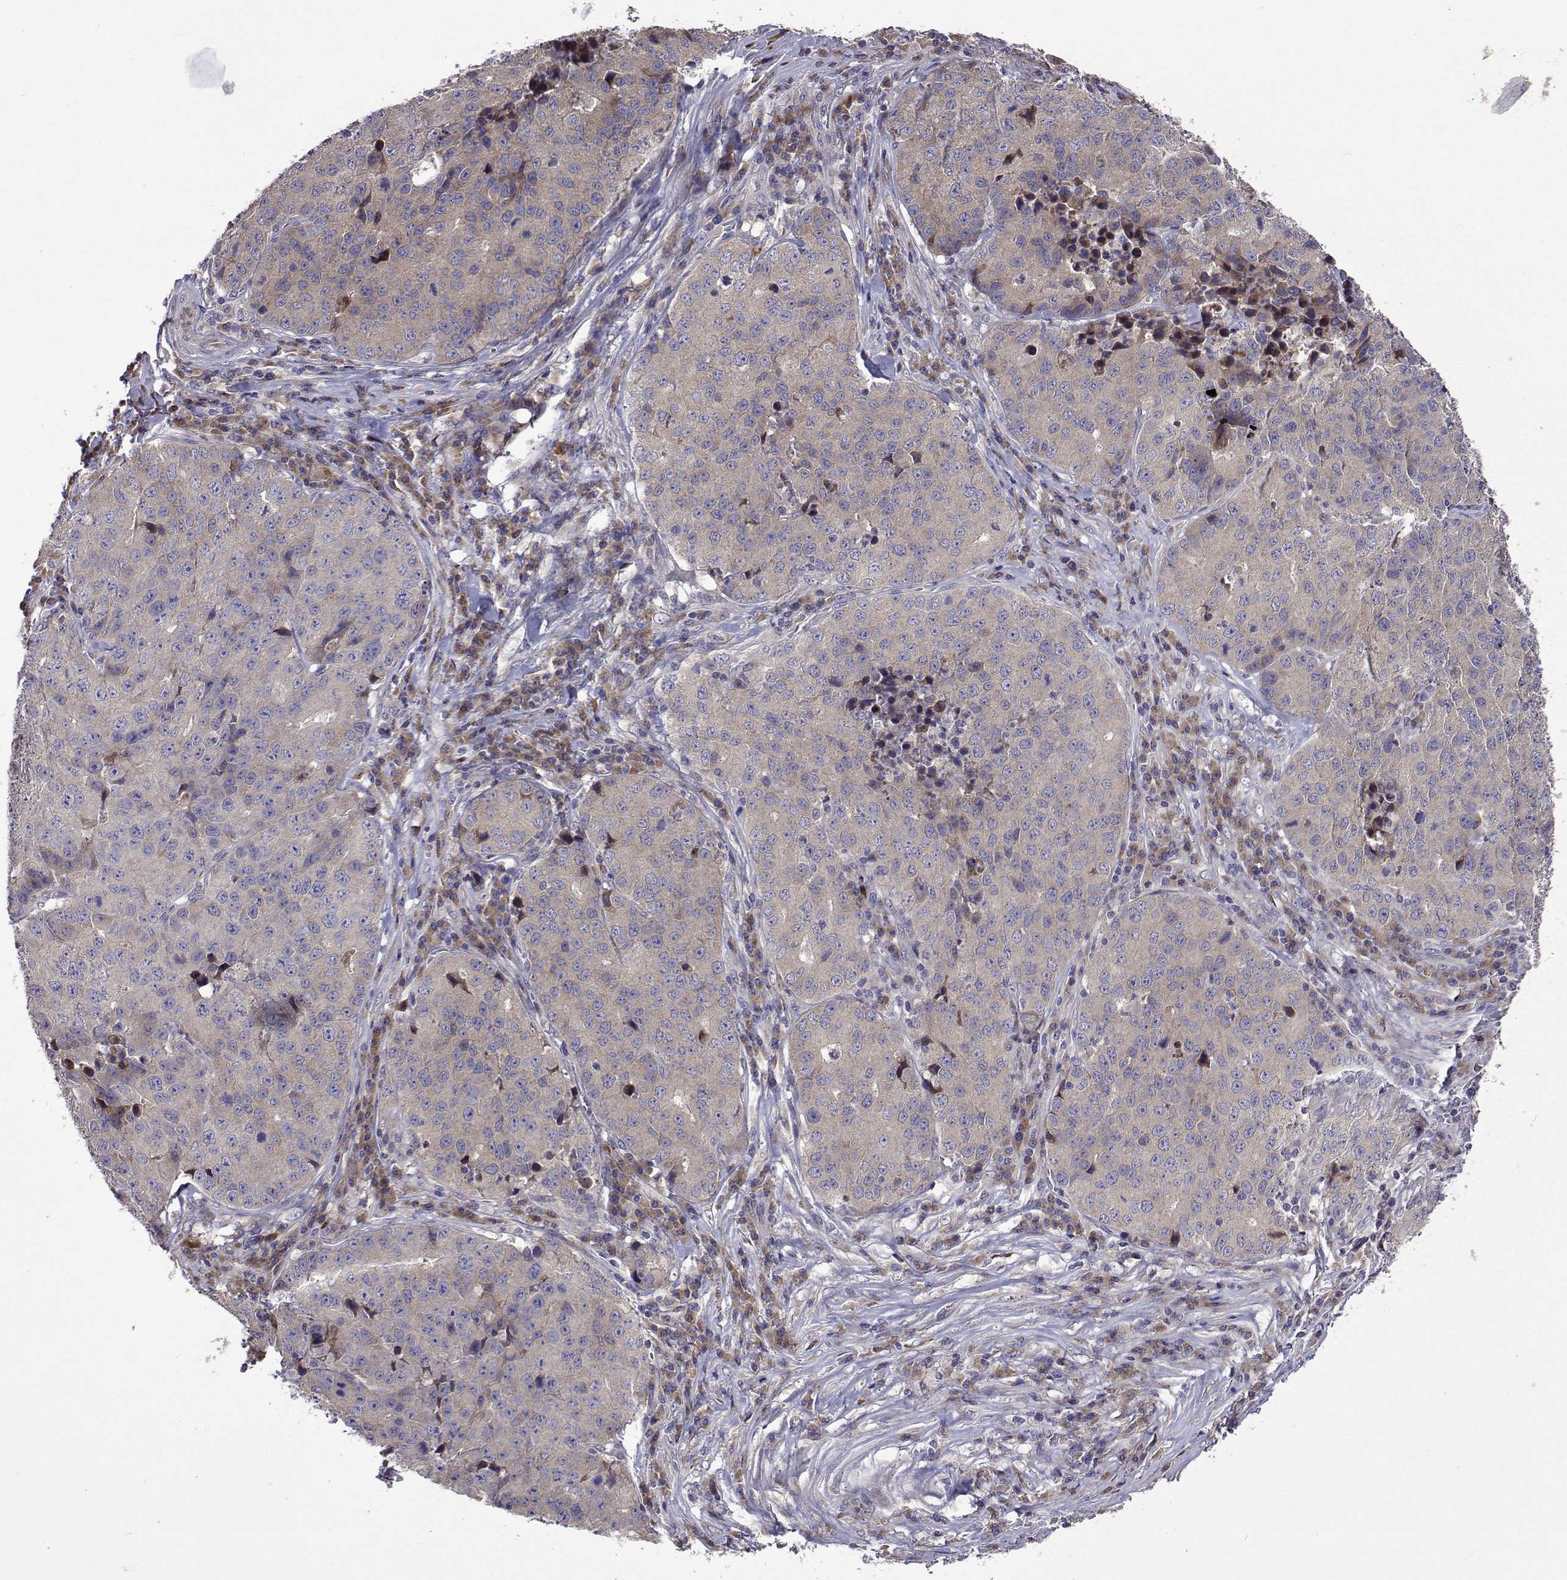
{"staining": {"intensity": "negative", "quantity": "none", "location": "none"}, "tissue": "stomach cancer", "cell_type": "Tumor cells", "image_type": "cancer", "snomed": [{"axis": "morphology", "description": "Adenocarcinoma, NOS"}, {"axis": "topography", "description": "Stomach"}], "caption": "Immunohistochemistry of human adenocarcinoma (stomach) demonstrates no positivity in tumor cells.", "gene": "TARBP2", "patient": {"sex": "male", "age": 71}}